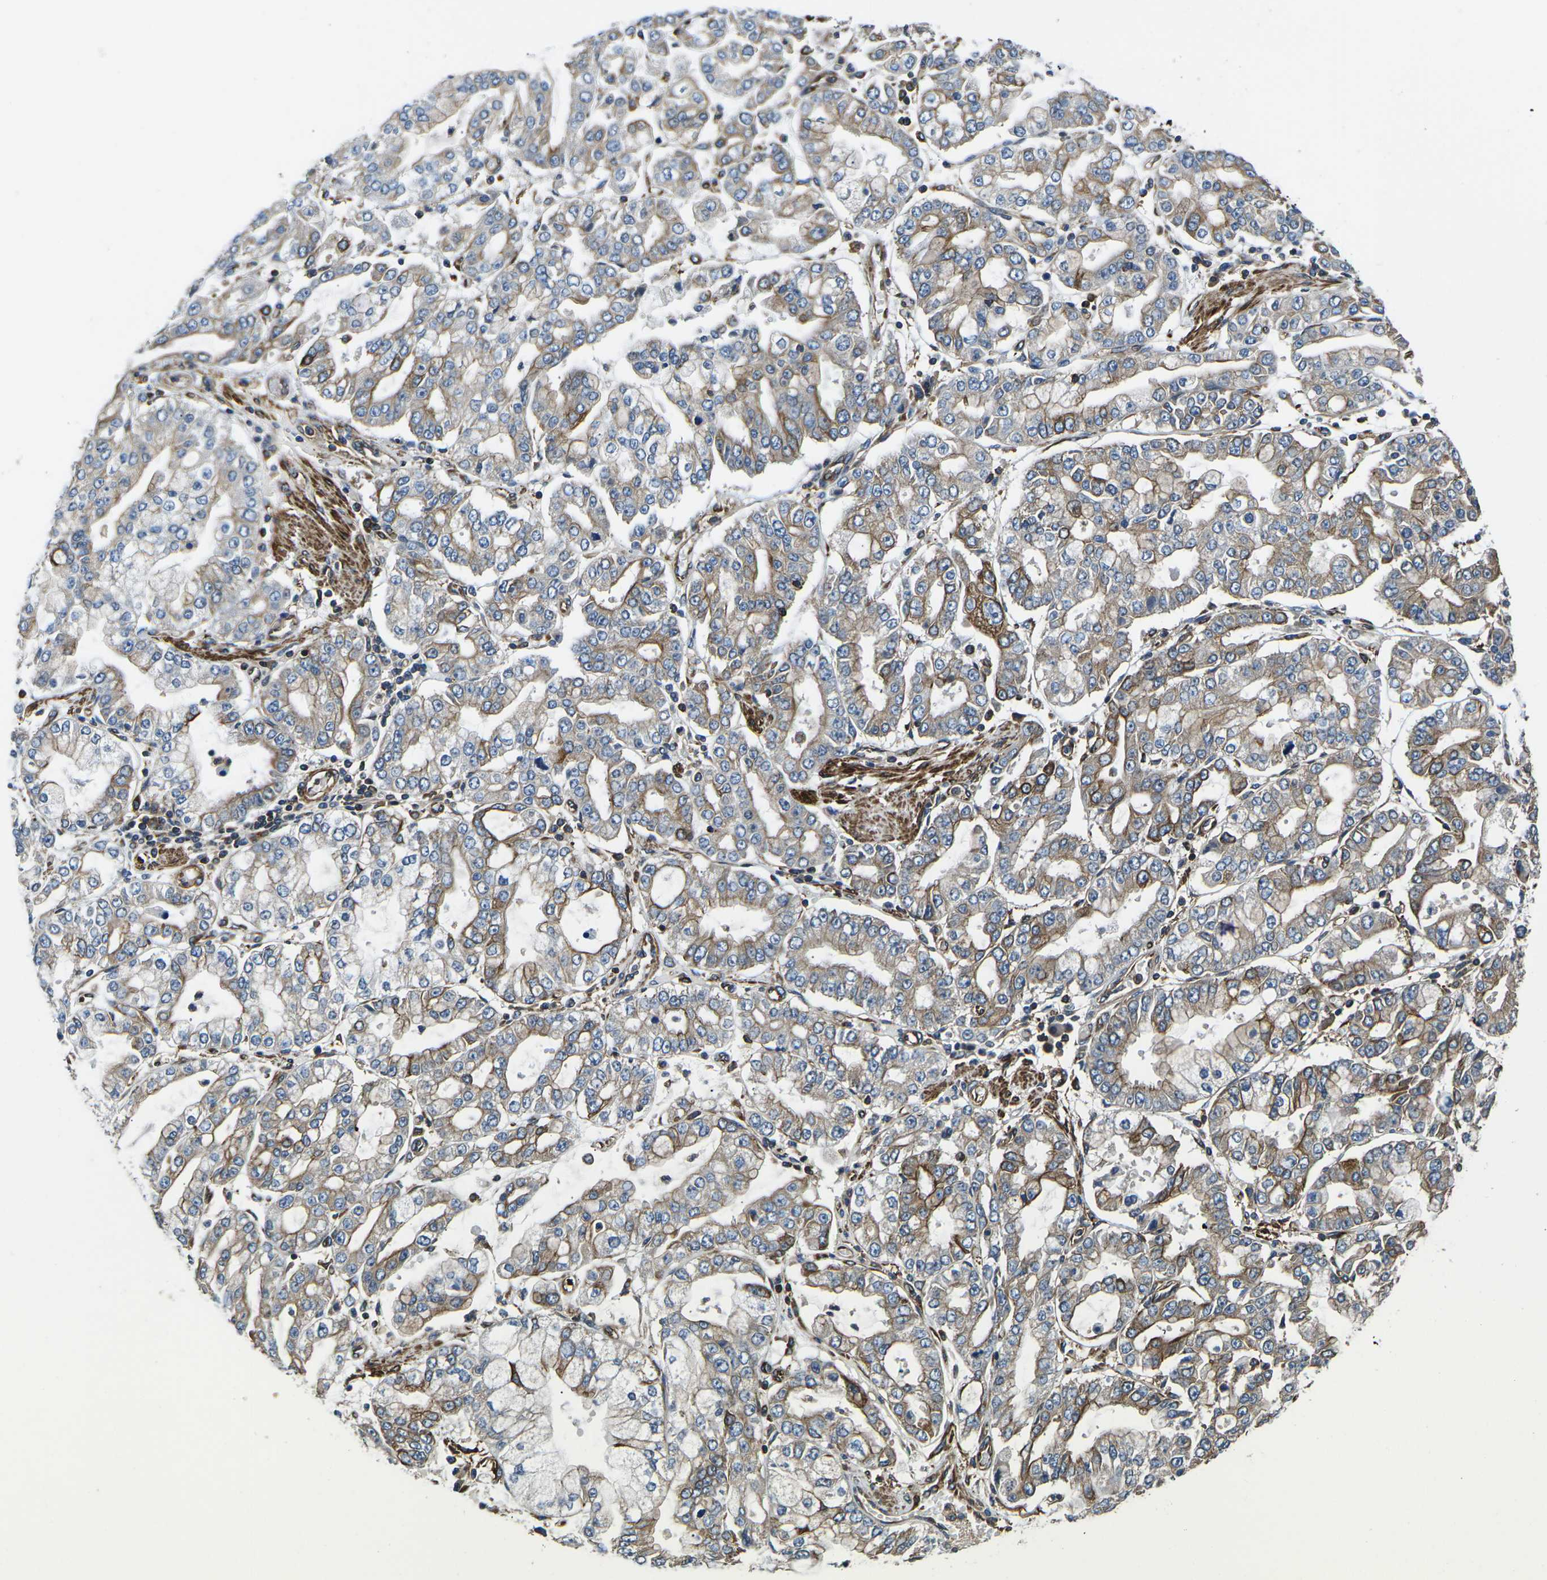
{"staining": {"intensity": "moderate", "quantity": ">75%", "location": "cytoplasmic/membranous"}, "tissue": "stomach cancer", "cell_type": "Tumor cells", "image_type": "cancer", "snomed": [{"axis": "morphology", "description": "Adenocarcinoma, NOS"}, {"axis": "topography", "description": "Stomach"}], "caption": "The image shows staining of stomach cancer (adenocarcinoma), revealing moderate cytoplasmic/membranous protein positivity (brown color) within tumor cells. The staining was performed using DAB (3,3'-diaminobenzidine), with brown indicating positive protein expression. Nuclei are stained blue with hematoxylin.", "gene": "KCNJ15", "patient": {"sex": "male", "age": 76}}